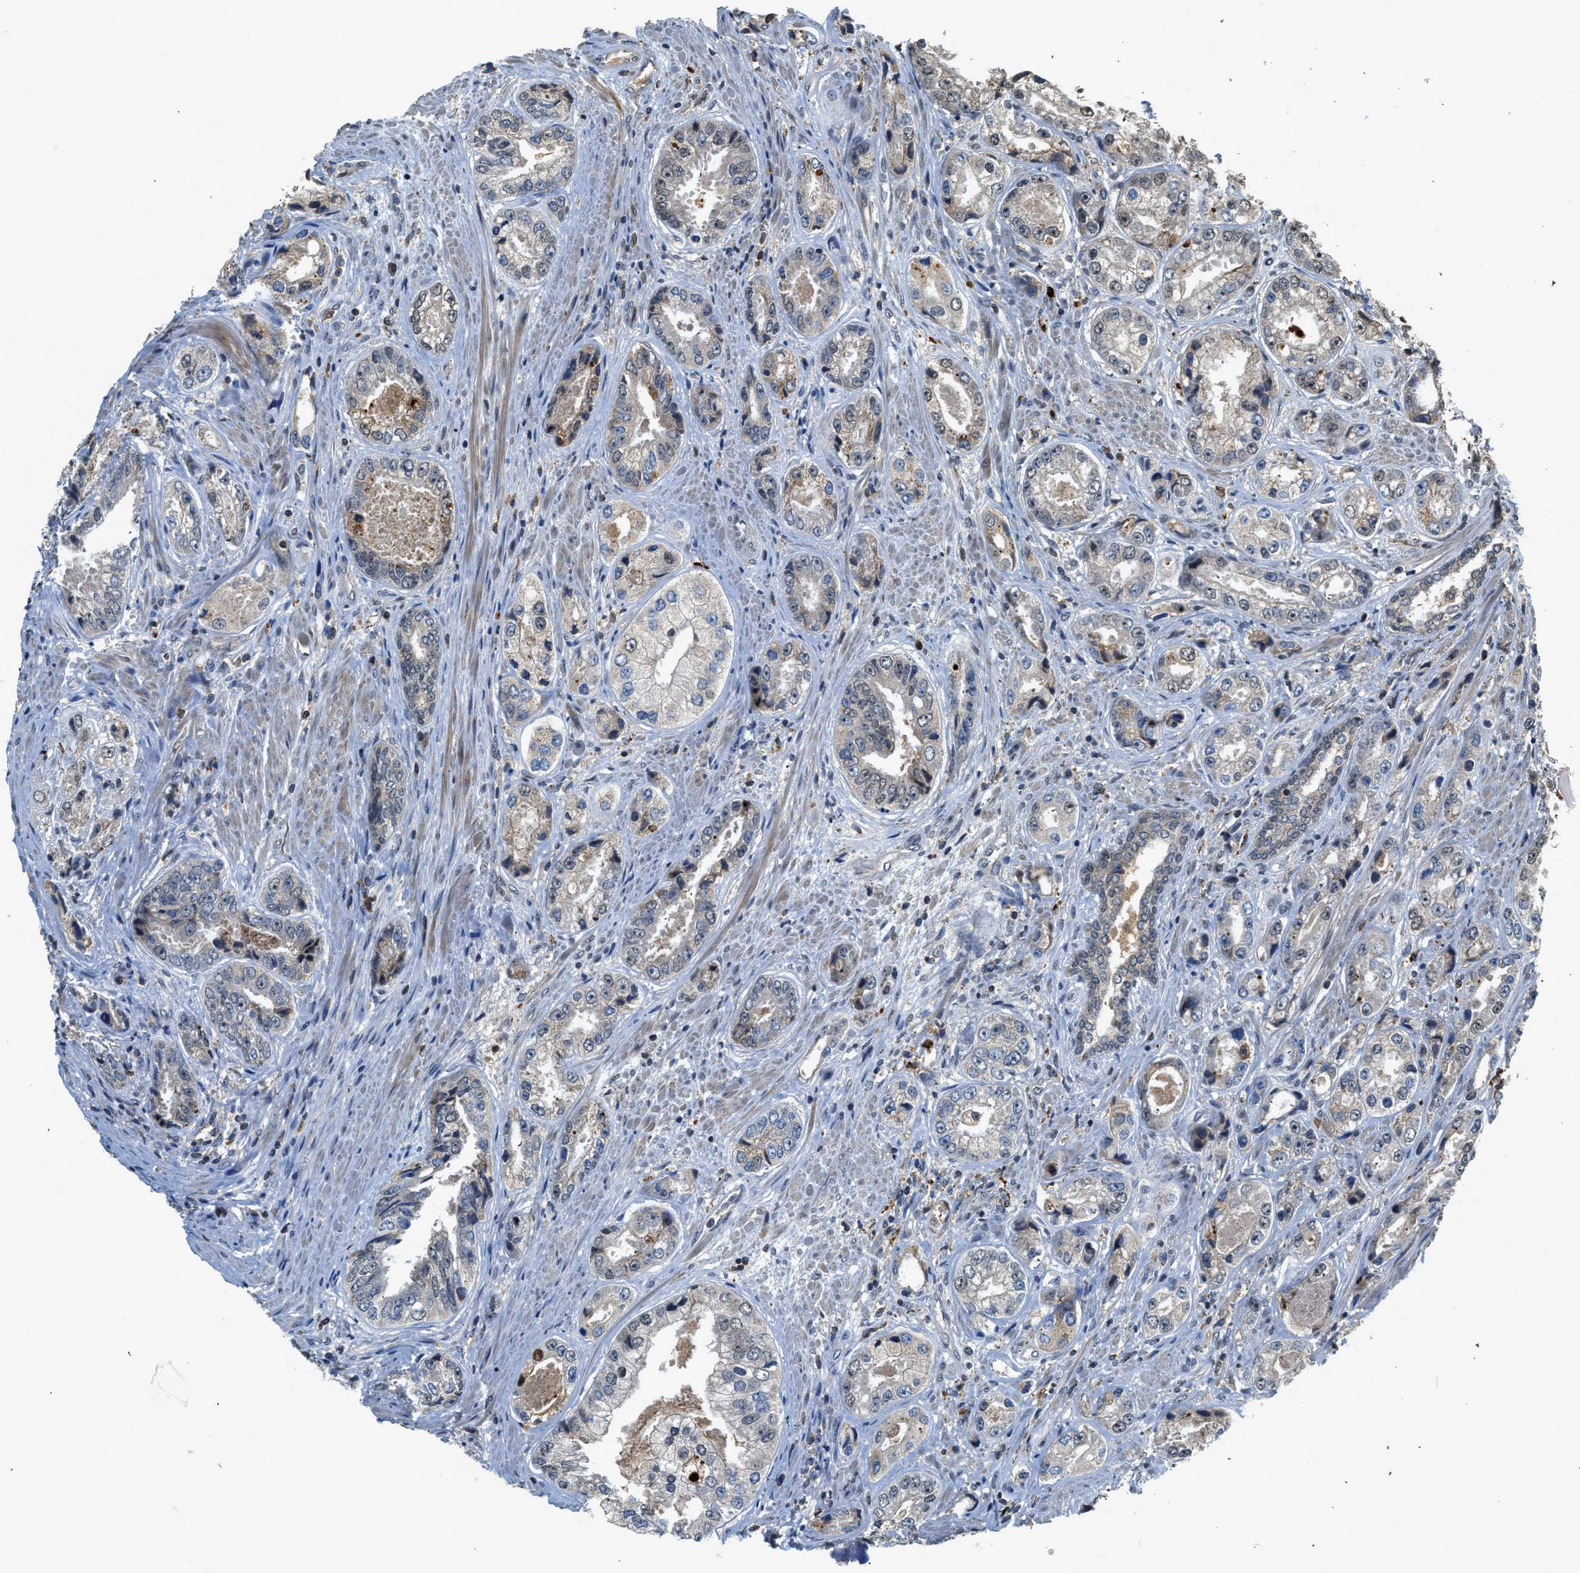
{"staining": {"intensity": "negative", "quantity": "none", "location": "none"}, "tissue": "prostate cancer", "cell_type": "Tumor cells", "image_type": "cancer", "snomed": [{"axis": "morphology", "description": "Adenocarcinoma, High grade"}, {"axis": "topography", "description": "Prostate"}], "caption": "DAB (3,3'-diaminobenzidine) immunohistochemical staining of human prostate cancer exhibits no significant expression in tumor cells. (IHC, brightfield microscopy, high magnification).", "gene": "SLC15A4", "patient": {"sex": "male", "age": 61}}